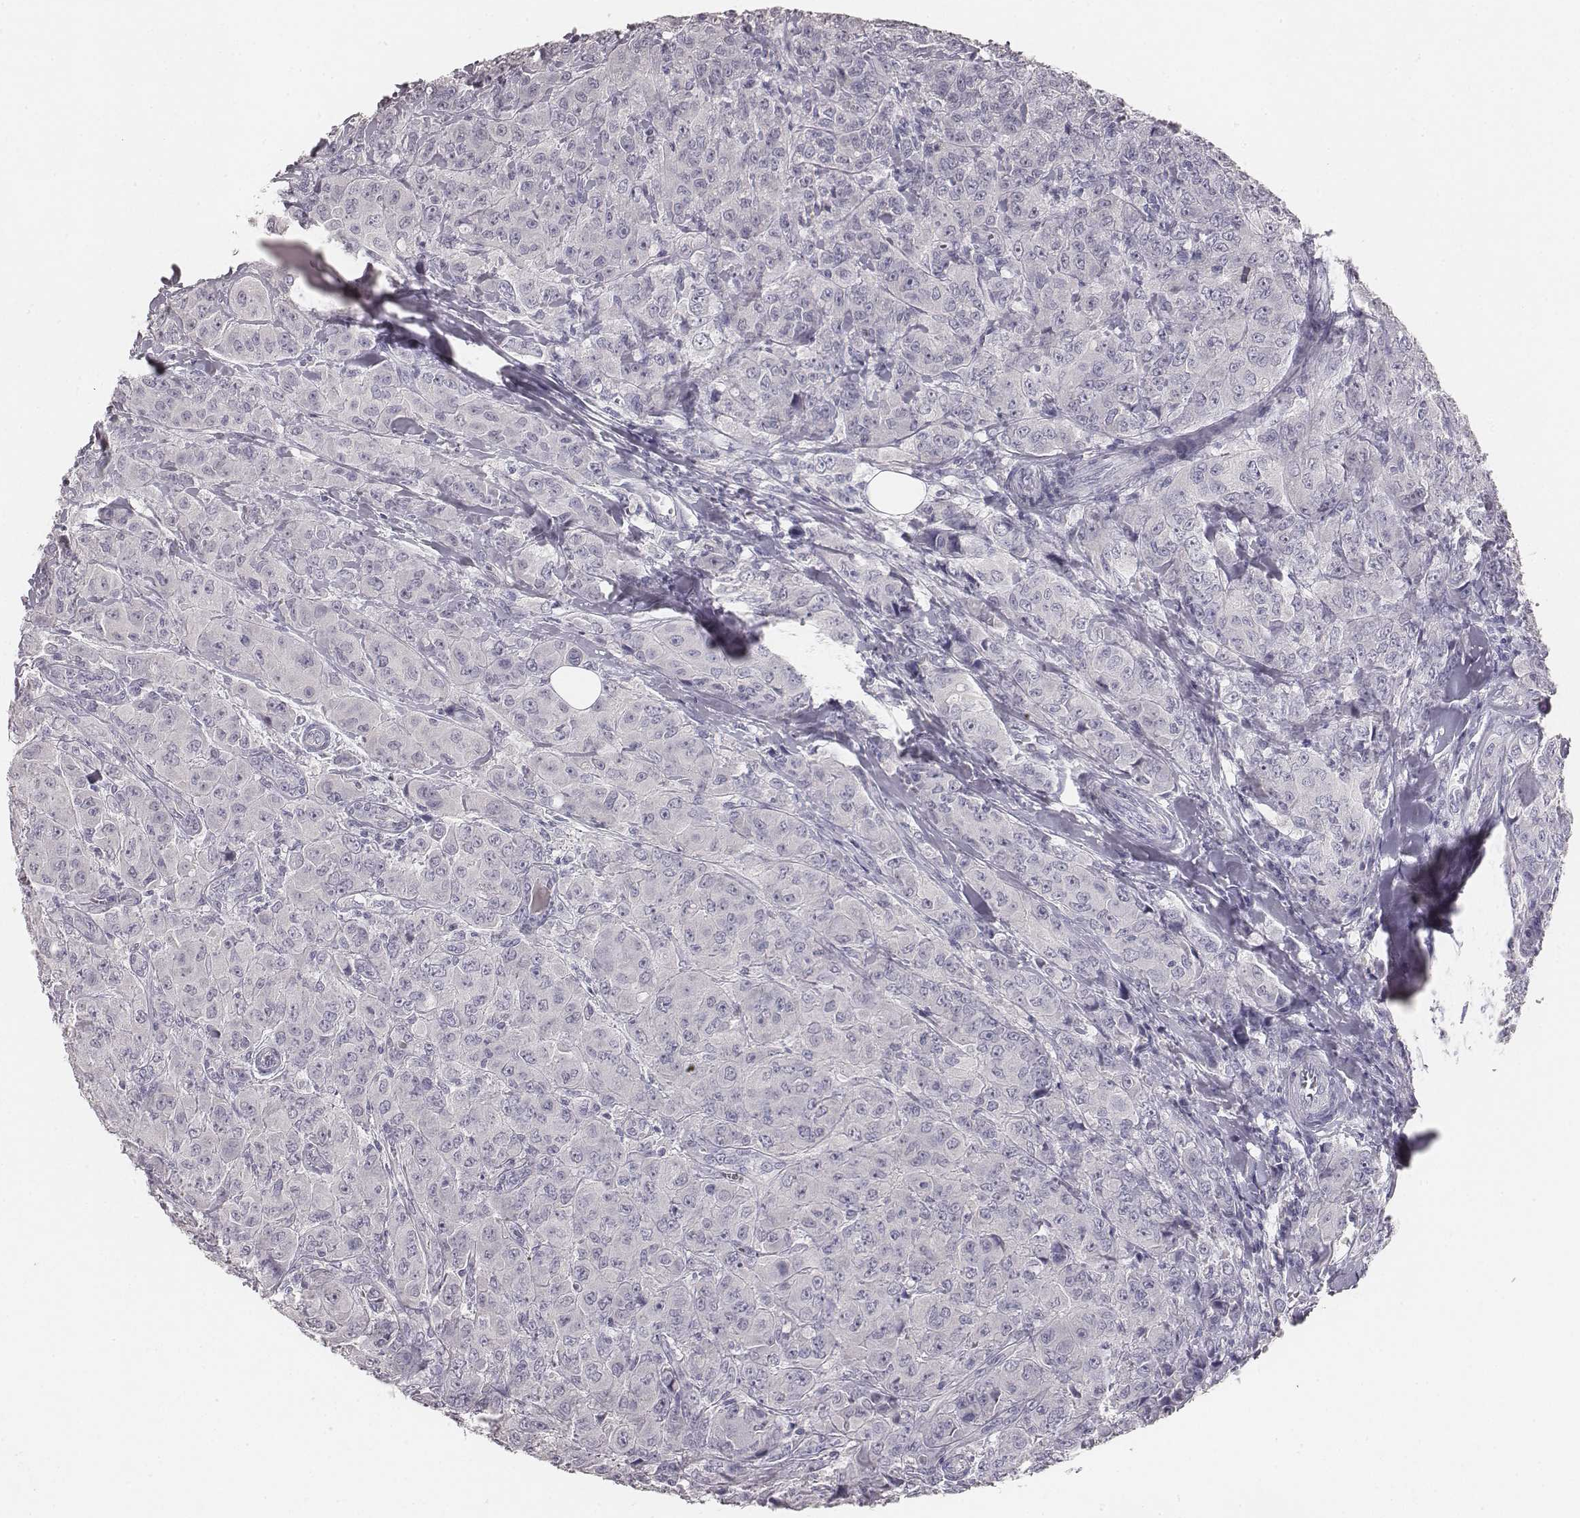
{"staining": {"intensity": "negative", "quantity": "none", "location": "none"}, "tissue": "breast cancer", "cell_type": "Tumor cells", "image_type": "cancer", "snomed": [{"axis": "morphology", "description": "Duct carcinoma"}, {"axis": "topography", "description": "Breast"}], "caption": "Immunohistochemistry micrograph of breast intraductal carcinoma stained for a protein (brown), which demonstrates no positivity in tumor cells.", "gene": "MYH6", "patient": {"sex": "female", "age": 43}}